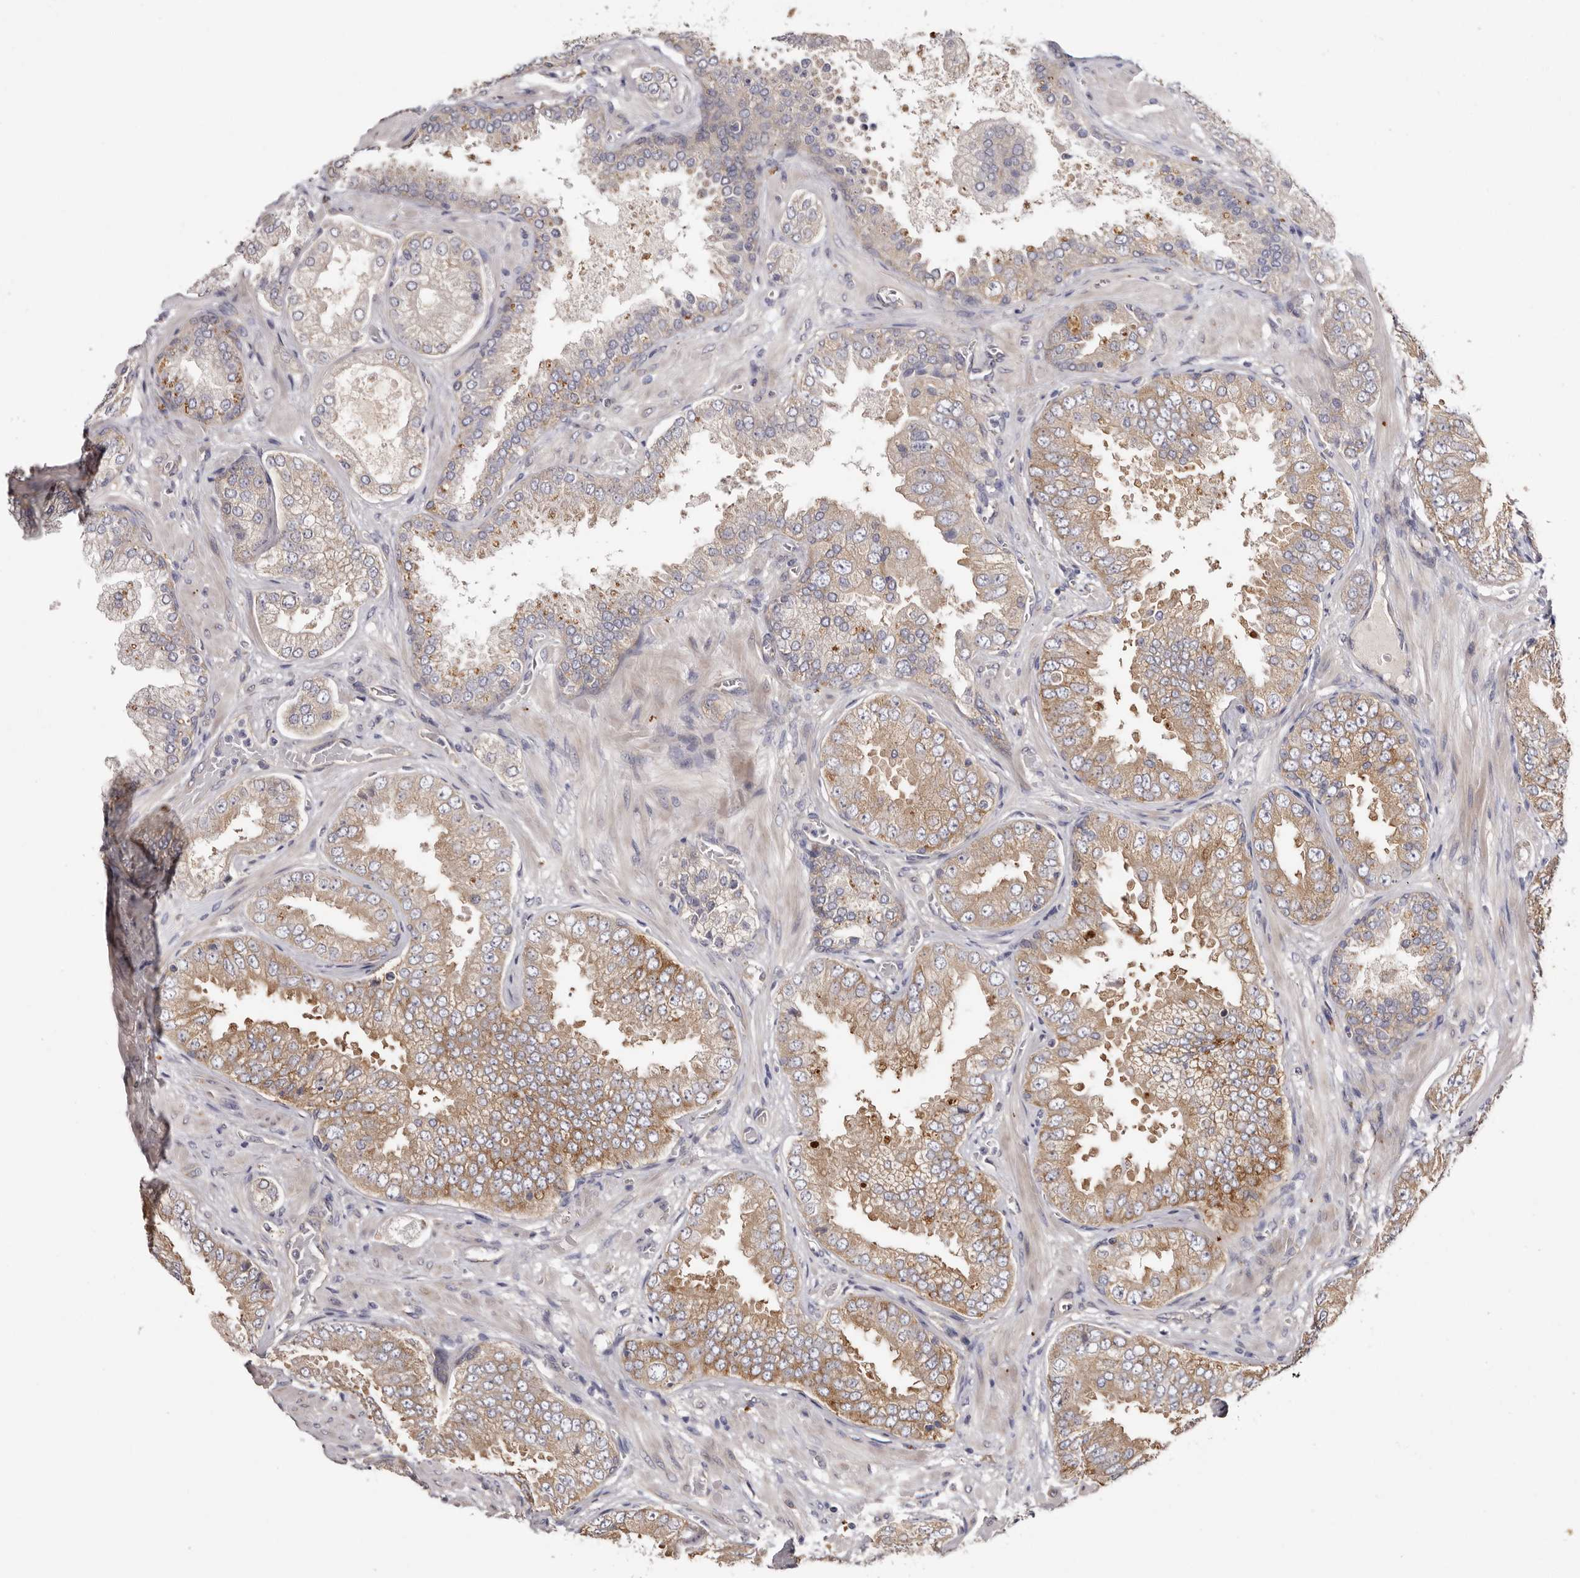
{"staining": {"intensity": "moderate", "quantity": ">75%", "location": "cytoplasmic/membranous"}, "tissue": "prostate cancer", "cell_type": "Tumor cells", "image_type": "cancer", "snomed": [{"axis": "morphology", "description": "Adenocarcinoma, High grade"}, {"axis": "topography", "description": "Prostate"}], "caption": "Protein positivity by IHC demonstrates moderate cytoplasmic/membranous staining in approximately >75% of tumor cells in prostate cancer.", "gene": "FAM167B", "patient": {"sex": "male", "age": 58}}